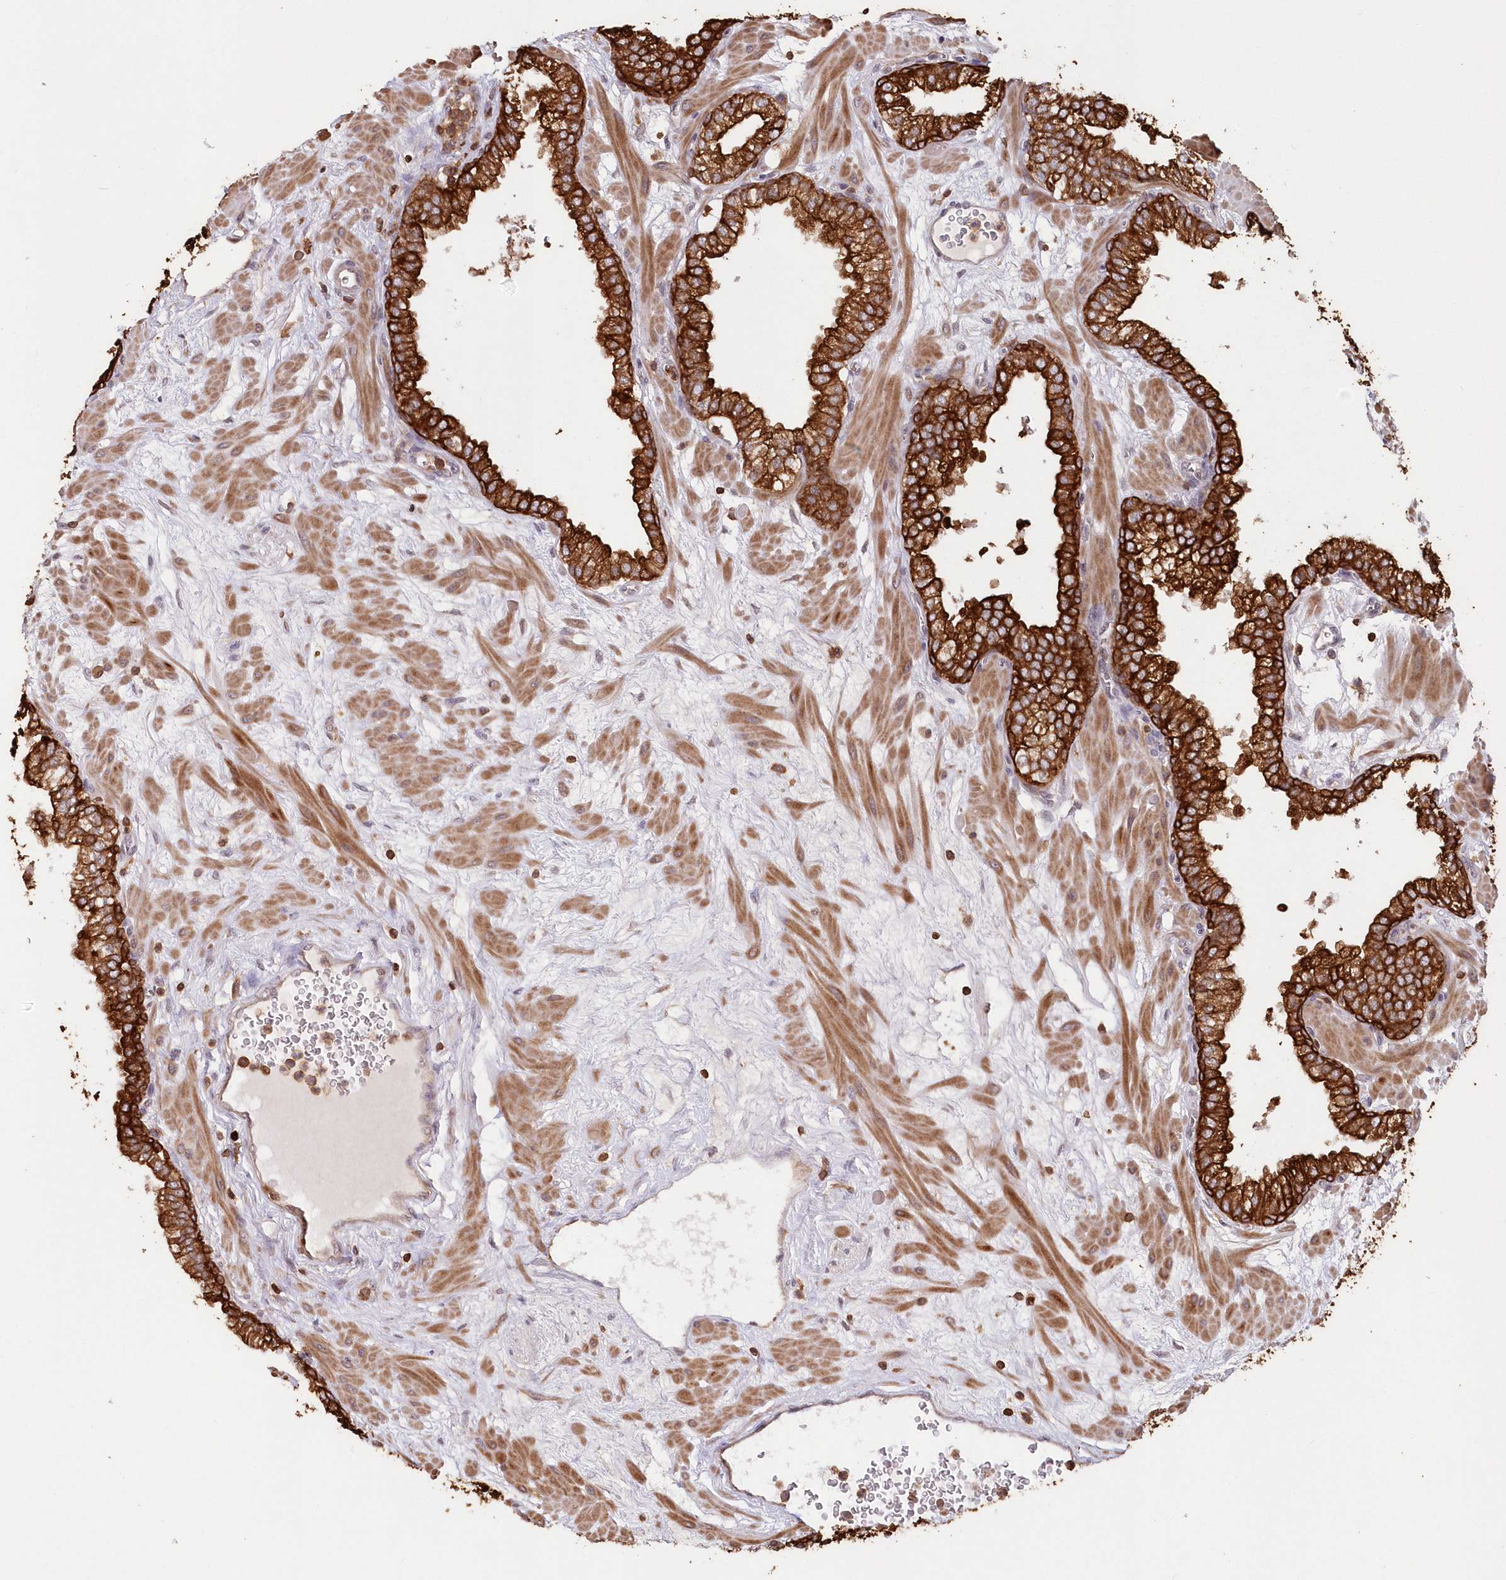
{"staining": {"intensity": "strong", "quantity": ">75%", "location": "cytoplasmic/membranous"}, "tissue": "prostate", "cell_type": "Glandular cells", "image_type": "normal", "snomed": [{"axis": "morphology", "description": "Normal tissue, NOS"}, {"axis": "morphology", "description": "Urothelial carcinoma, Low grade"}, {"axis": "topography", "description": "Urinary bladder"}, {"axis": "topography", "description": "Prostate"}], "caption": "The image reveals immunohistochemical staining of unremarkable prostate. There is strong cytoplasmic/membranous expression is present in about >75% of glandular cells. The staining was performed using DAB to visualize the protein expression in brown, while the nuclei were stained in blue with hematoxylin (Magnification: 20x).", "gene": "SNED1", "patient": {"sex": "male", "age": 60}}